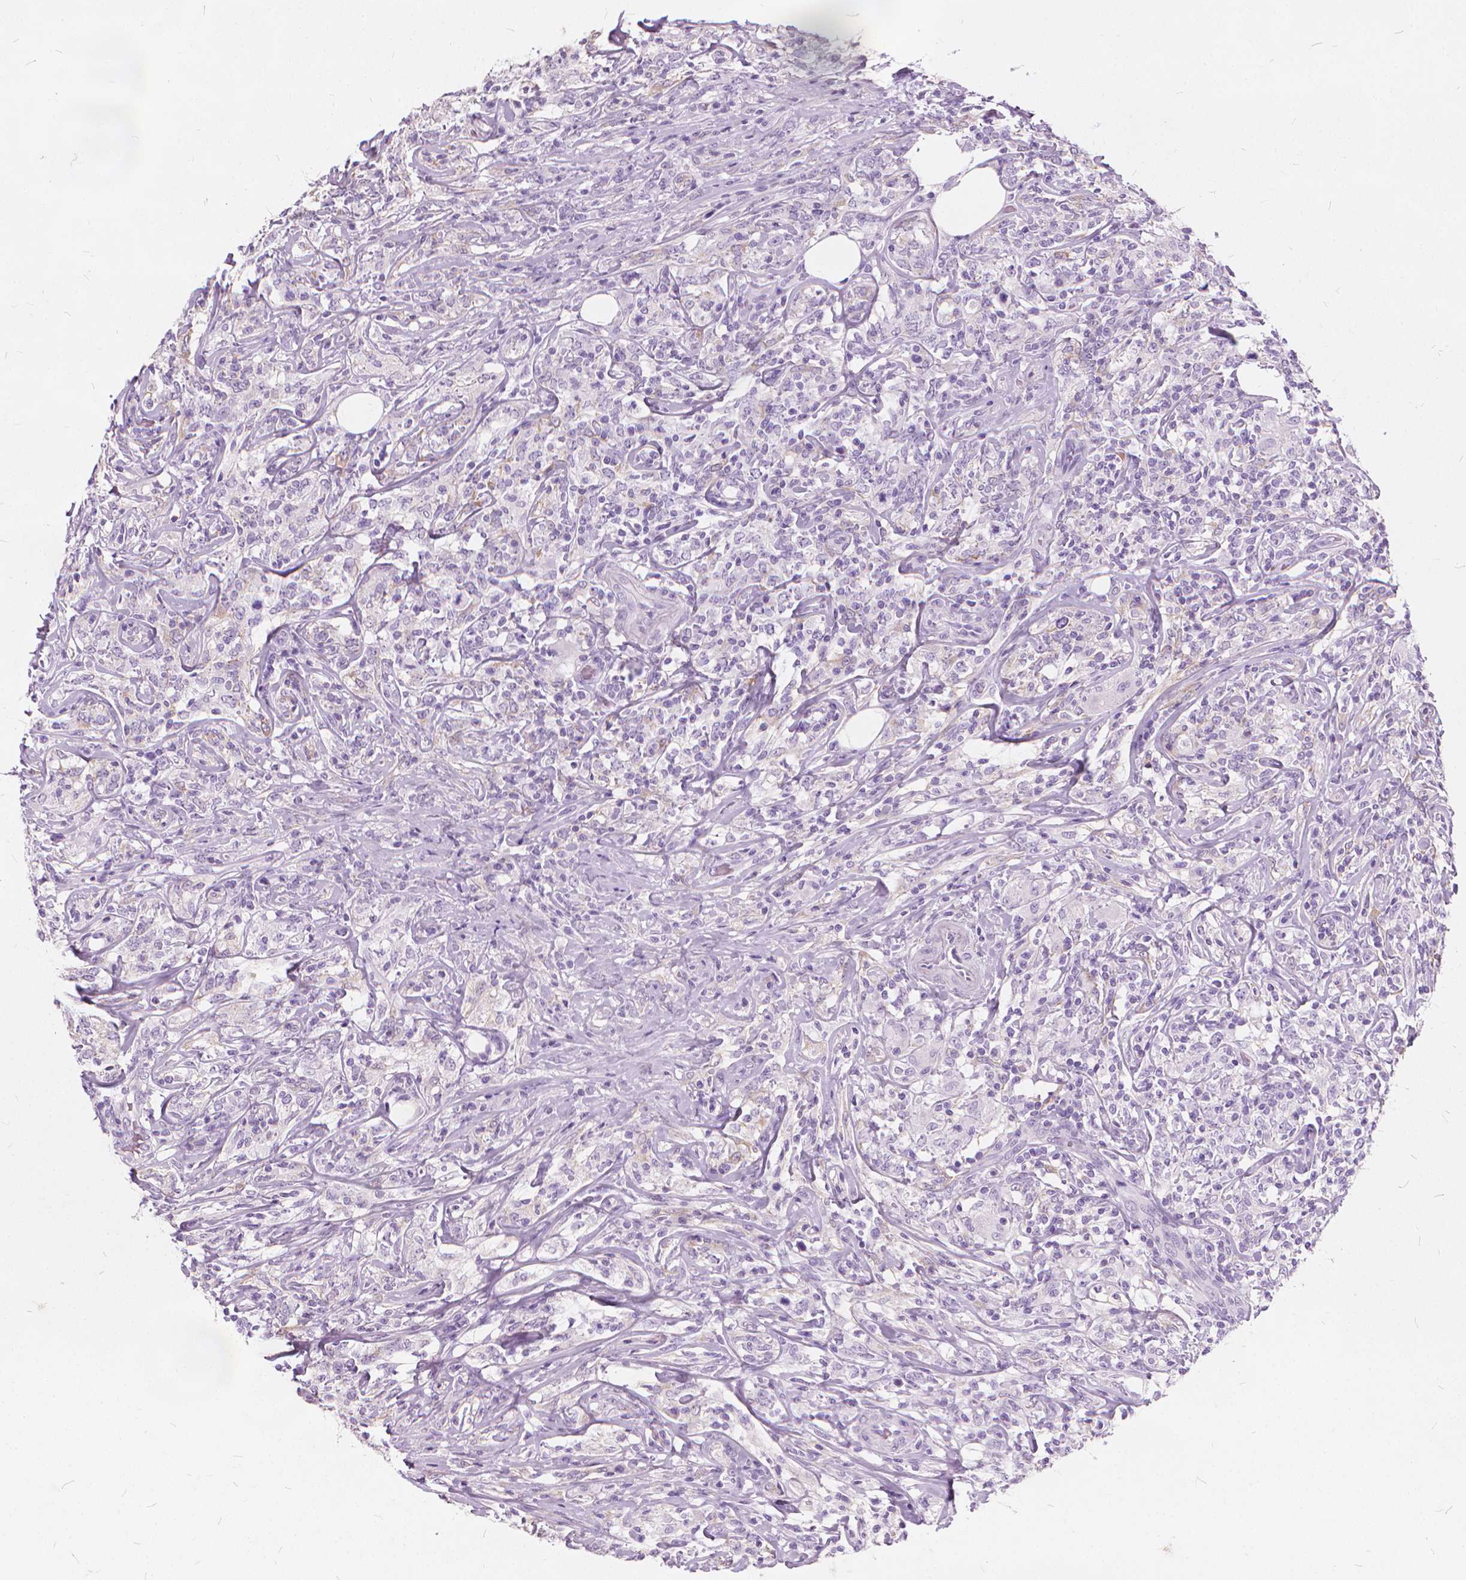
{"staining": {"intensity": "negative", "quantity": "none", "location": "none"}, "tissue": "lymphoma", "cell_type": "Tumor cells", "image_type": "cancer", "snomed": [{"axis": "morphology", "description": "Malignant lymphoma, non-Hodgkin's type, High grade"}, {"axis": "topography", "description": "Lymph node"}], "caption": "Immunohistochemistry of high-grade malignant lymphoma, non-Hodgkin's type shows no positivity in tumor cells.", "gene": "DNM1", "patient": {"sex": "female", "age": 84}}